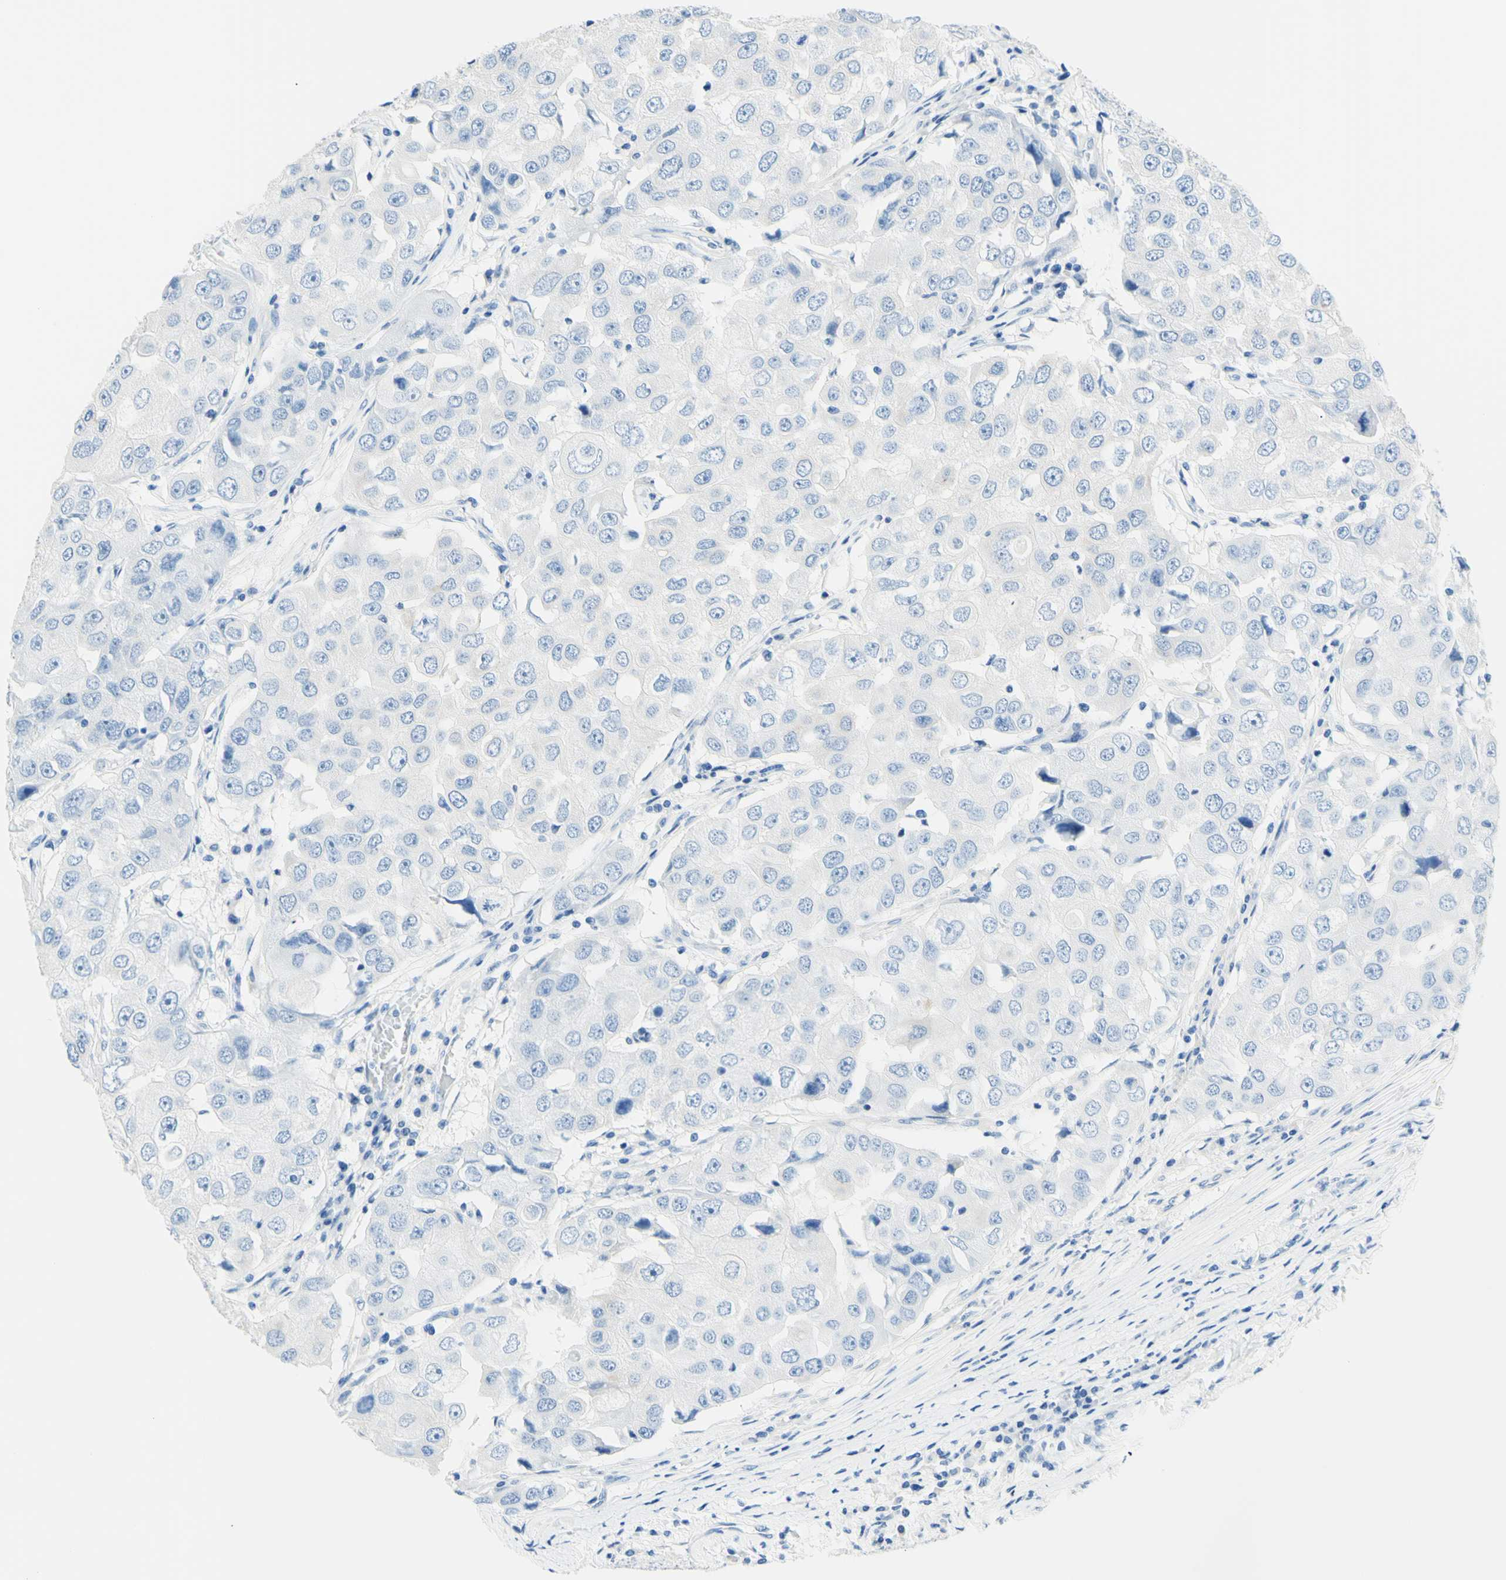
{"staining": {"intensity": "negative", "quantity": "none", "location": "none"}, "tissue": "breast cancer", "cell_type": "Tumor cells", "image_type": "cancer", "snomed": [{"axis": "morphology", "description": "Duct carcinoma"}, {"axis": "topography", "description": "Breast"}], "caption": "Image shows no protein positivity in tumor cells of breast cancer (infiltrating ductal carcinoma) tissue.", "gene": "HPCA", "patient": {"sex": "female", "age": 27}}